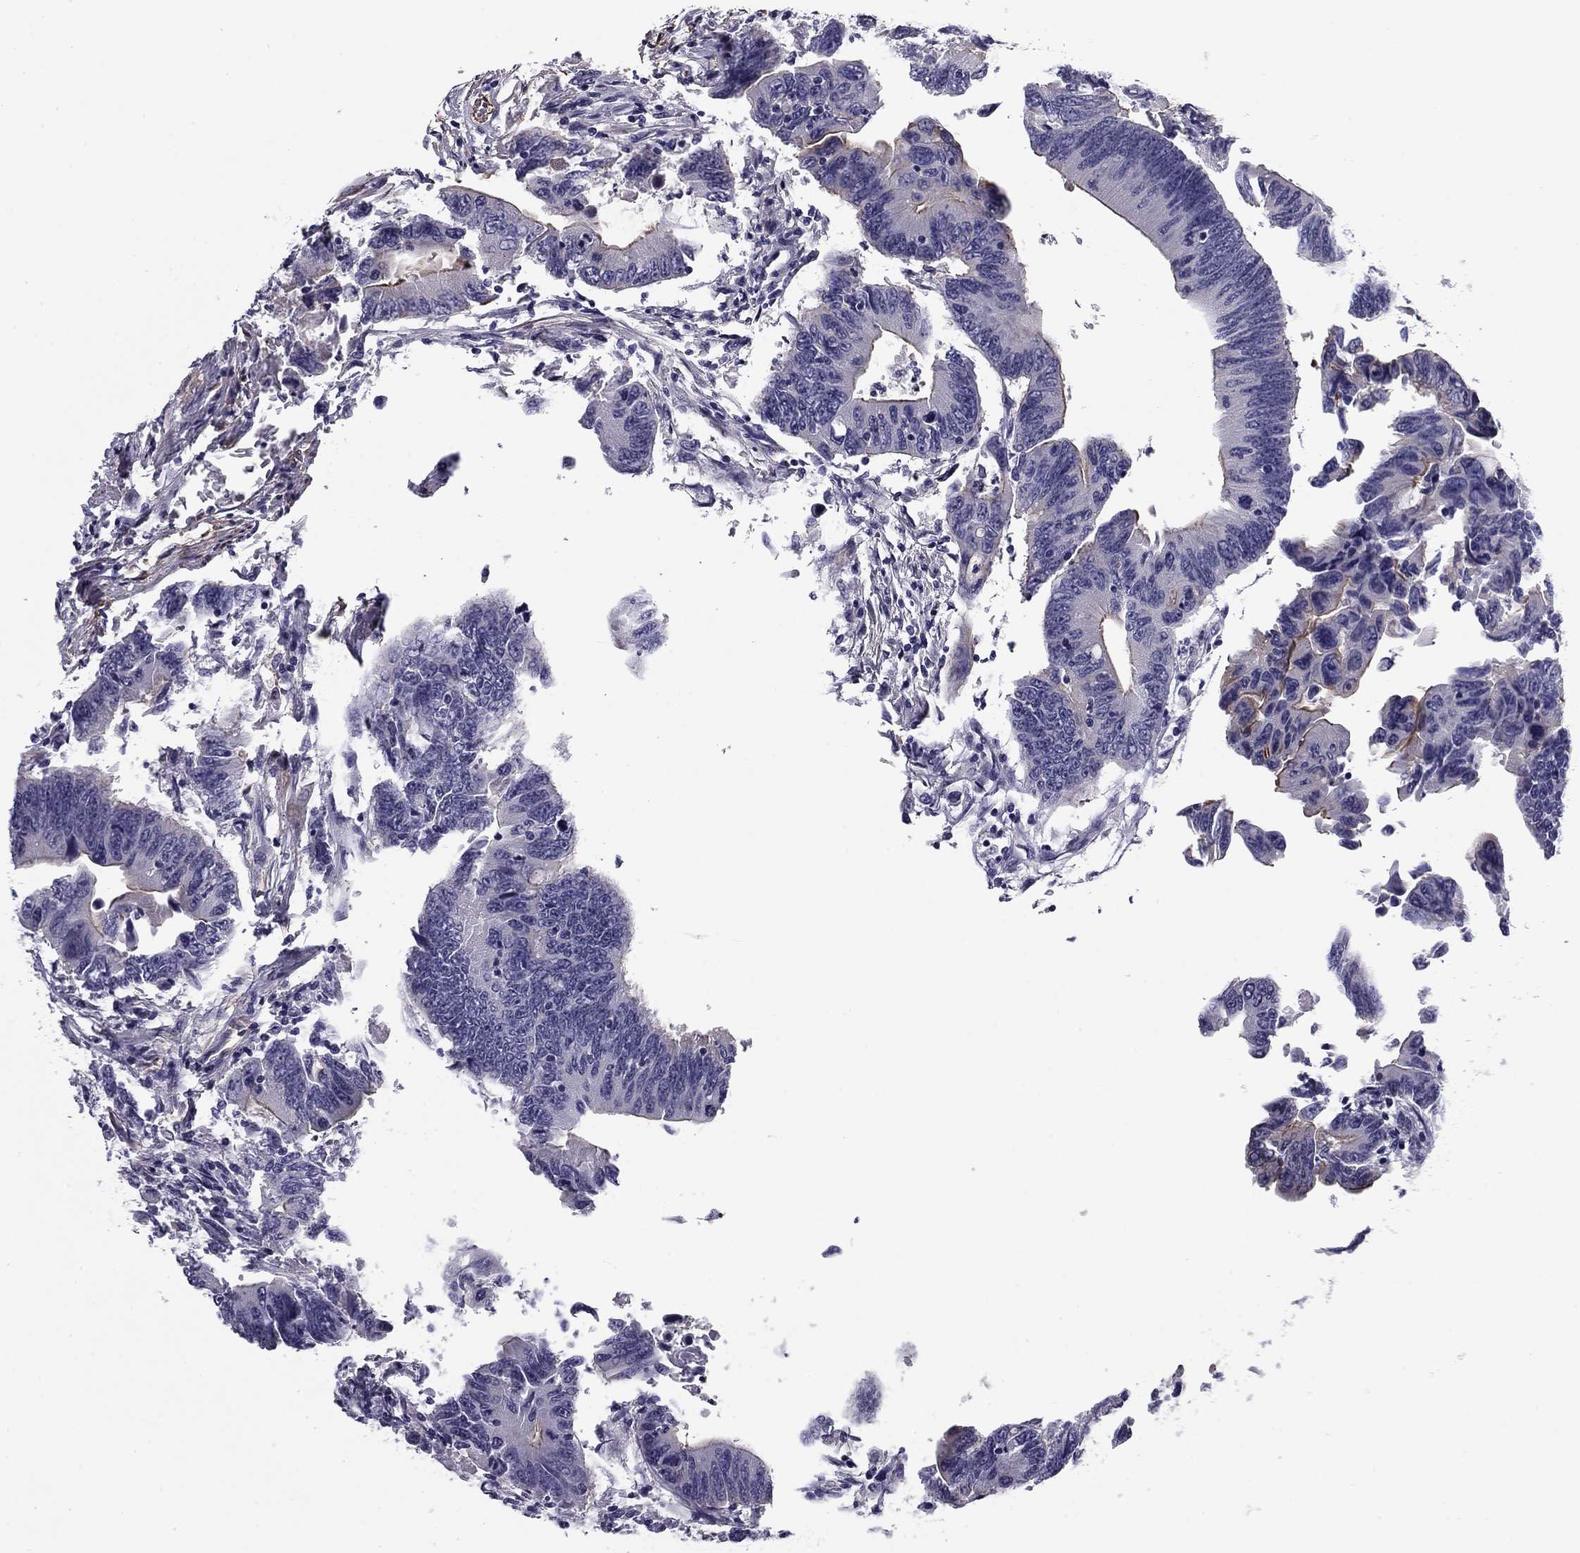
{"staining": {"intensity": "moderate", "quantity": "<25%", "location": "cytoplasmic/membranous"}, "tissue": "colorectal cancer", "cell_type": "Tumor cells", "image_type": "cancer", "snomed": [{"axis": "morphology", "description": "Adenocarcinoma, NOS"}, {"axis": "topography", "description": "Colon"}], "caption": "Protein staining demonstrates moderate cytoplasmic/membranous expression in approximately <25% of tumor cells in colorectal cancer. The staining is performed using DAB brown chromogen to label protein expression. The nuclei are counter-stained blue using hematoxylin.", "gene": "FLNC", "patient": {"sex": "female", "age": 90}}